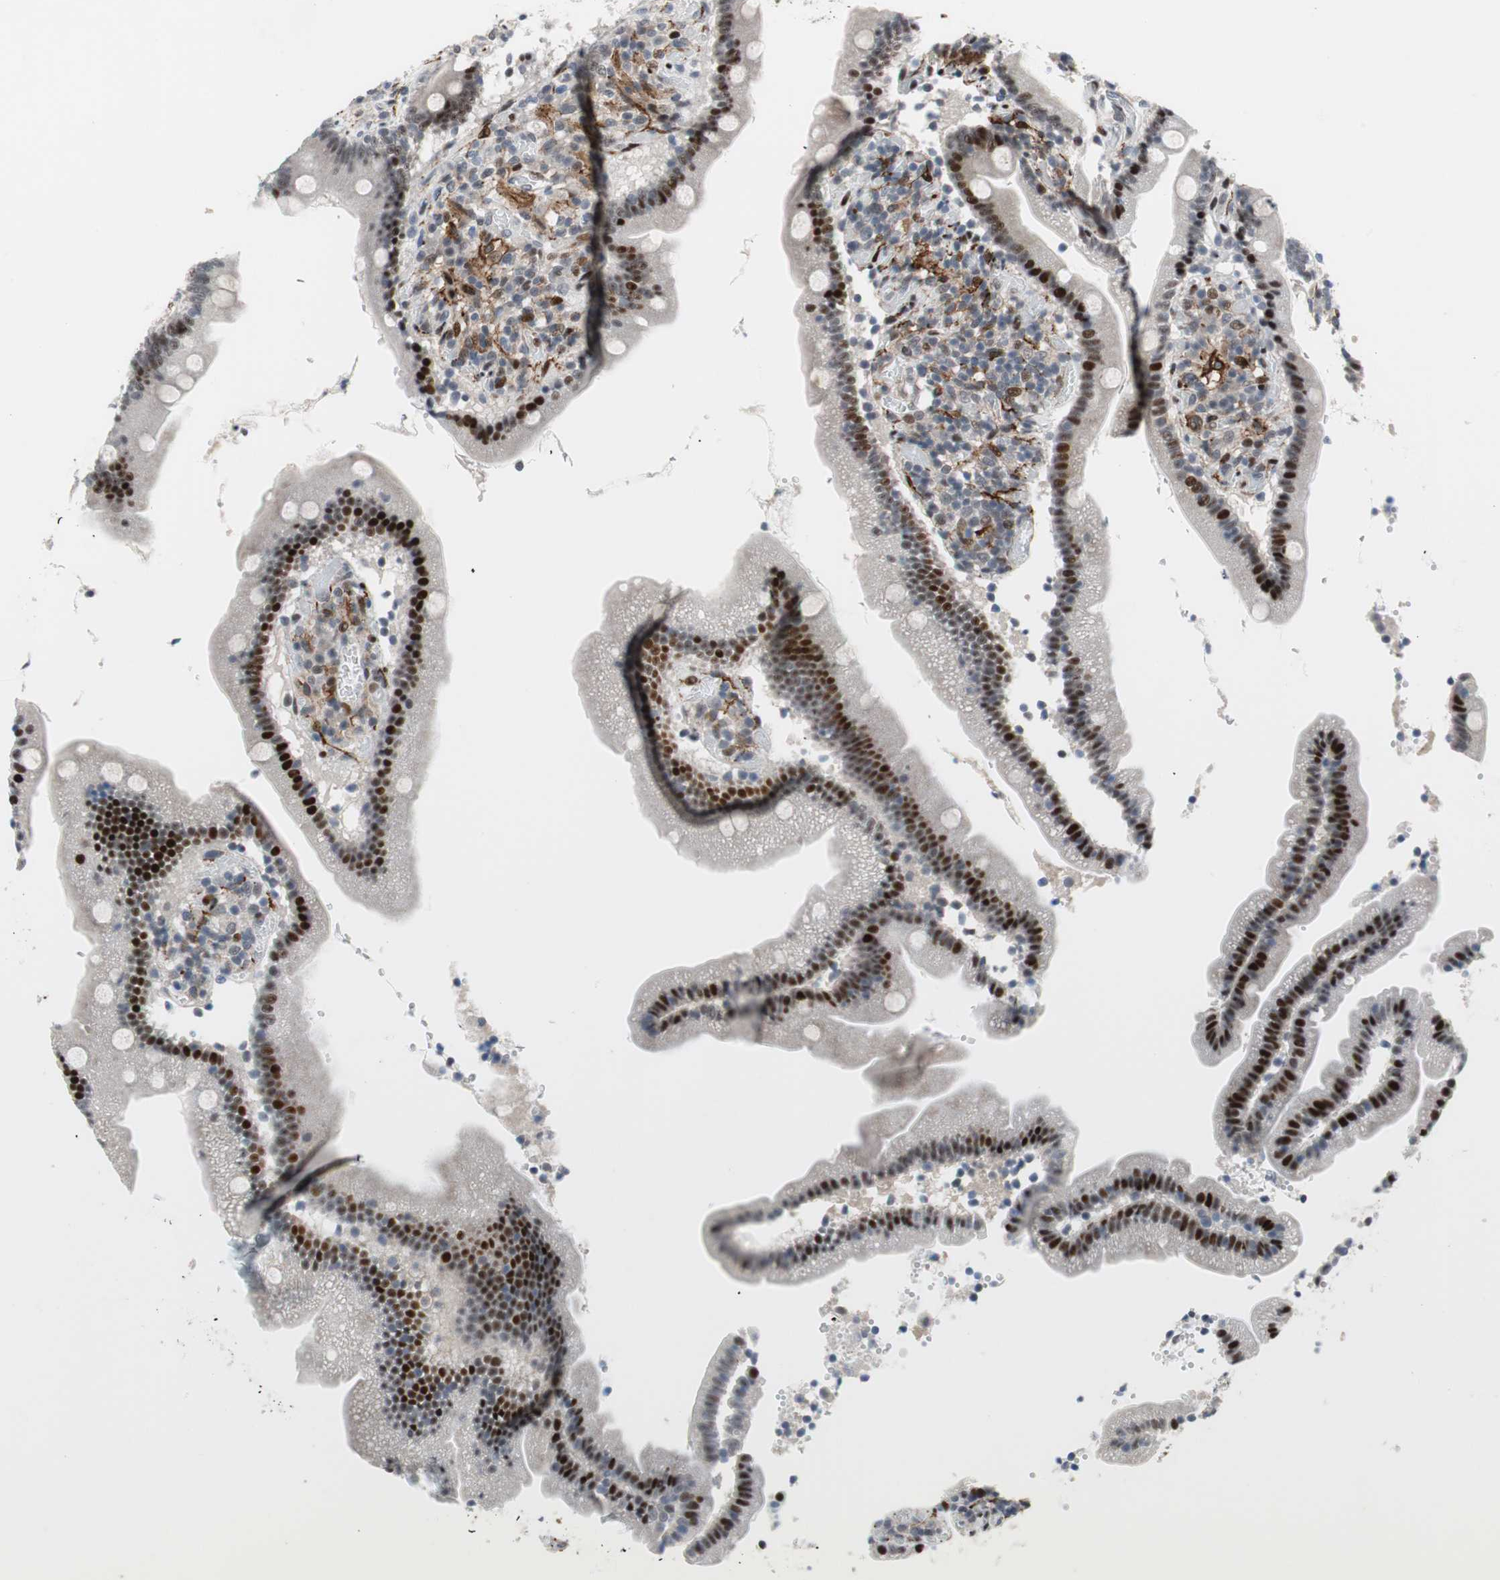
{"staining": {"intensity": "moderate", "quantity": ">75%", "location": "nuclear"}, "tissue": "duodenum", "cell_type": "Glandular cells", "image_type": "normal", "snomed": [{"axis": "morphology", "description": "Normal tissue, NOS"}, {"axis": "topography", "description": "Duodenum"}], "caption": "Brown immunohistochemical staining in benign human duodenum demonstrates moderate nuclear expression in about >75% of glandular cells. (DAB (3,3'-diaminobenzidine) = brown stain, brightfield microscopy at high magnification).", "gene": "FBXO44", "patient": {"sex": "male", "age": 66}}